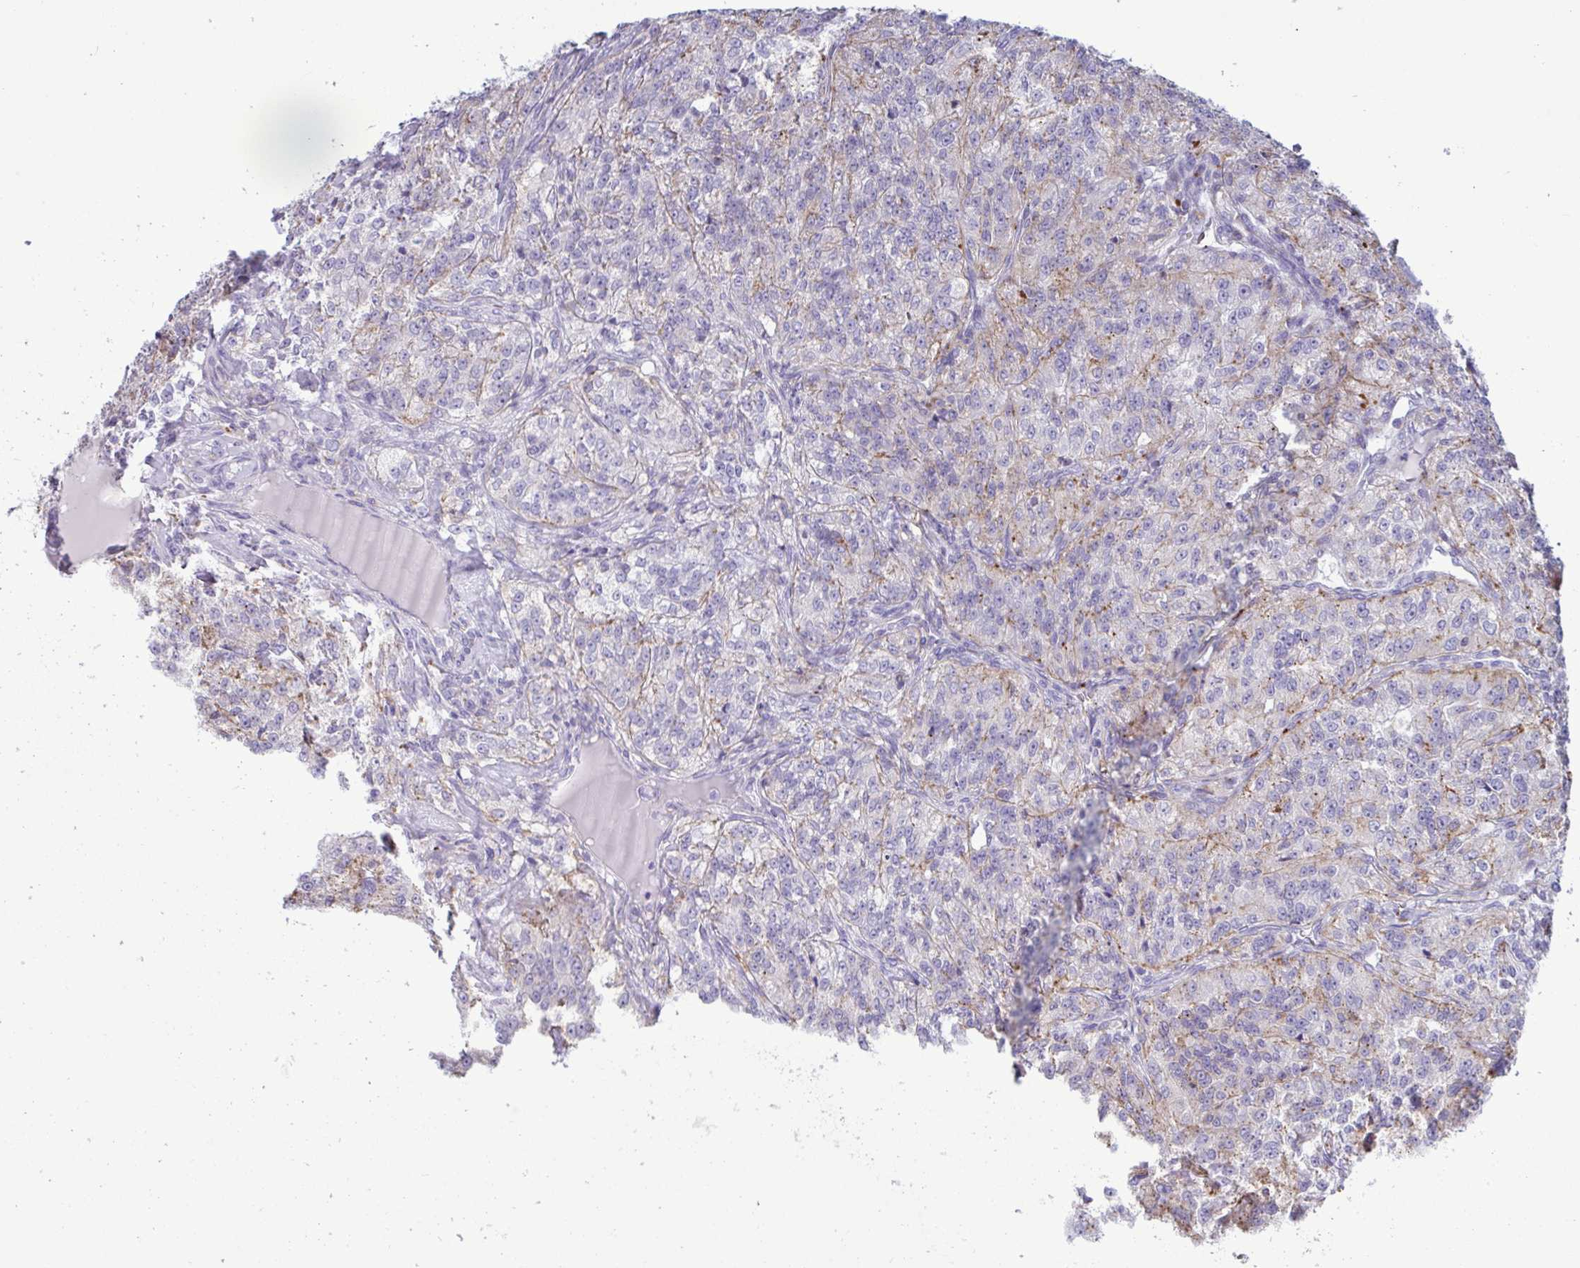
{"staining": {"intensity": "negative", "quantity": "none", "location": "none"}, "tissue": "renal cancer", "cell_type": "Tumor cells", "image_type": "cancer", "snomed": [{"axis": "morphology", "description": "Adenocarcinoma, NOS"}, {"axis": "topography", "description": "Kidney"}], "caption": "The immunohistochemistry photomicrograph has no significant expression in tumor cells of renal cancer (adenocarcinoma) tissue.", "gene": "XCL1", "patient": {"sex": "female", "age": 63}}